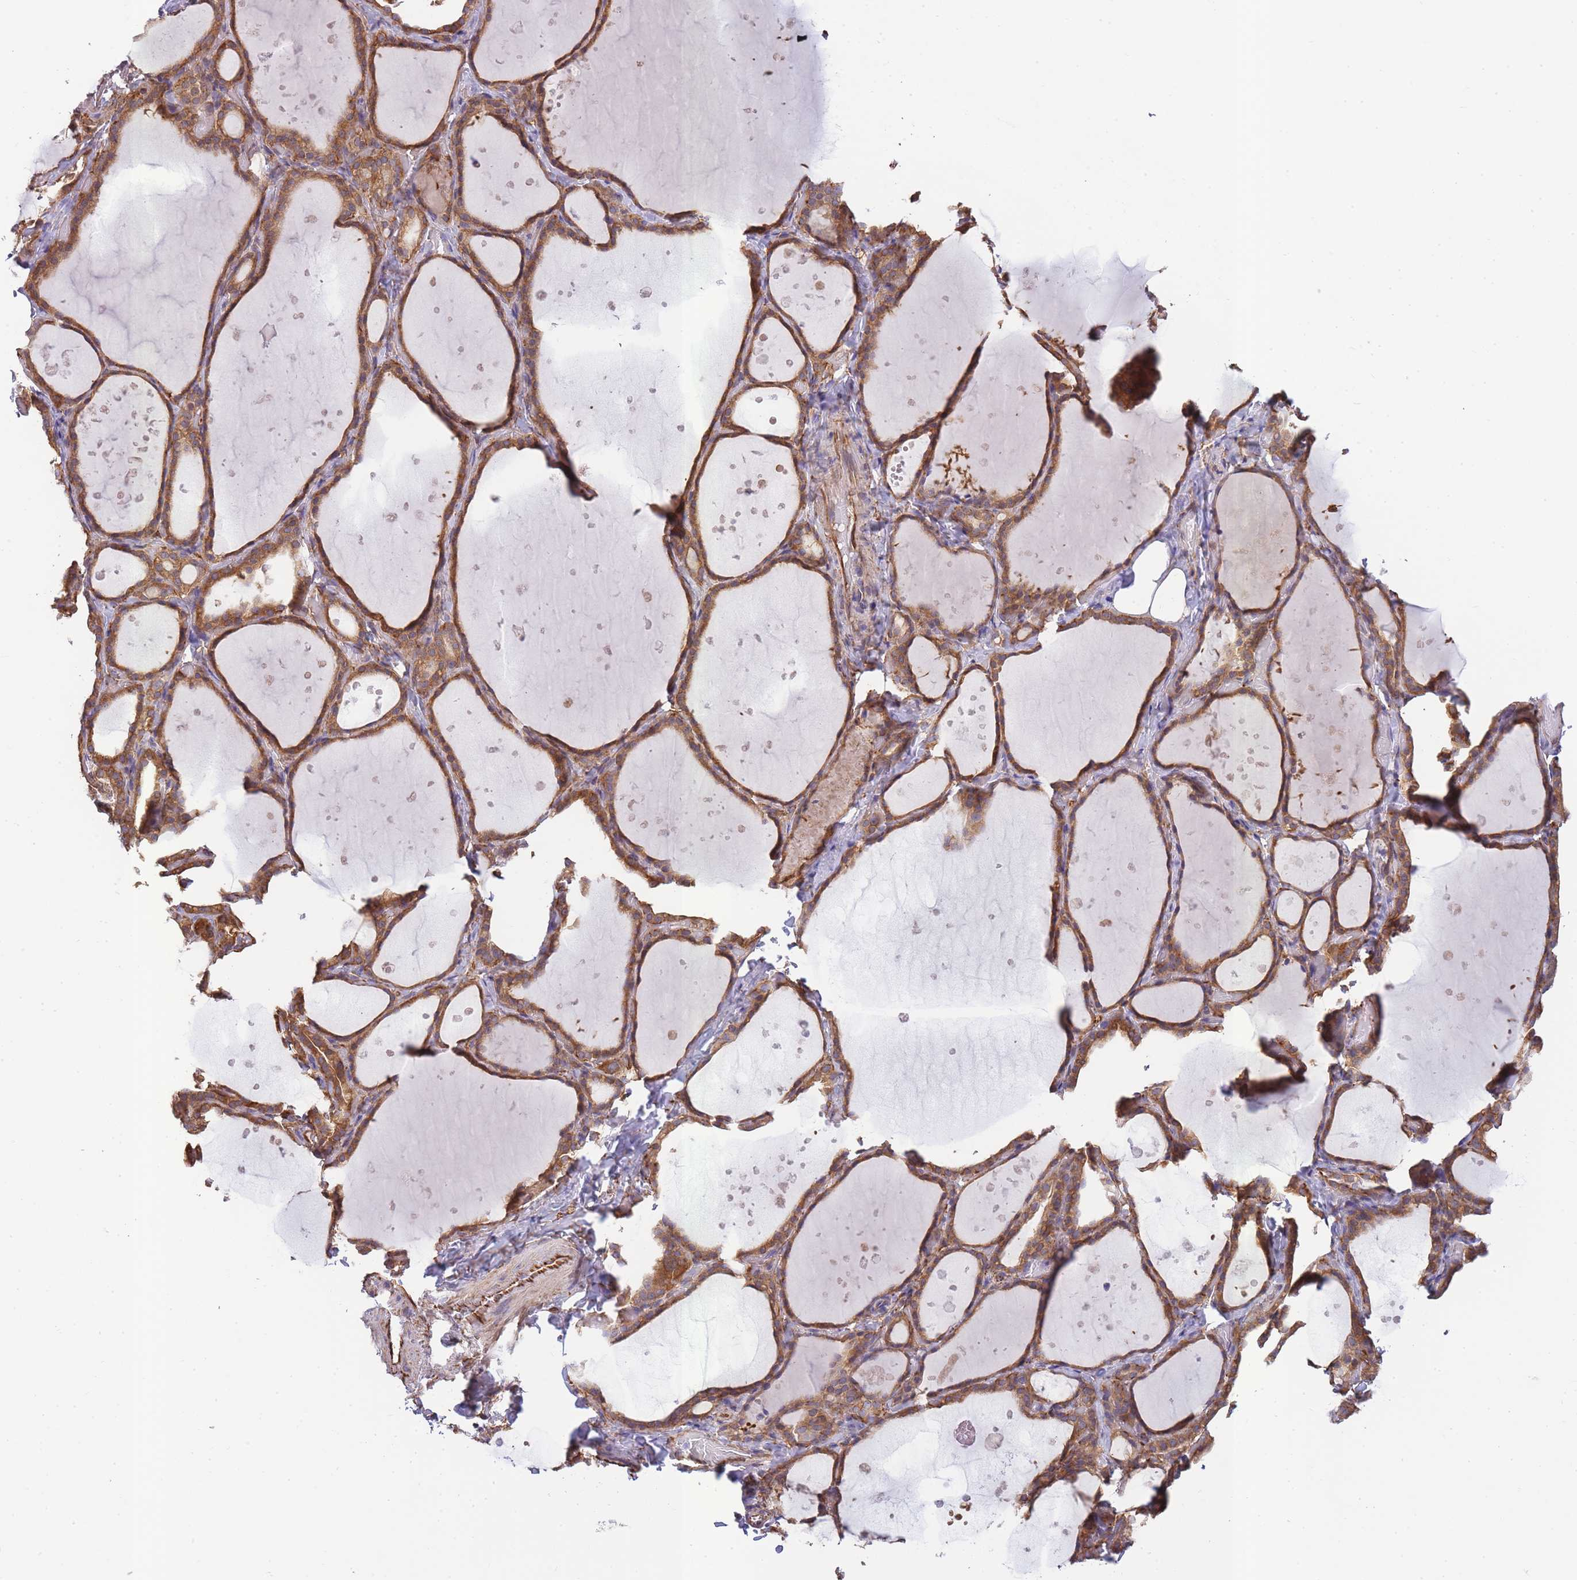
{"staining": {"intensity": "moderate", "quantity": ">75%", "location": "cytoplasmic/membranous"}, "tissue": "thyroid gland", "cell_type": "Glandular cells", "image_type": "normal", "snomed": [{"axis": "morphology", "description": "Normal tissue, NOS"}, {"axis": "topography", "description": "Thyroid gland"}], "caption": "Immunohistochemical staining of unremarkable human thyroid gland displays moderate cytoplasmic/membranous protein expression in about >75% of glandular cells.", "gene": "ECPAS", "patient": {"sex": "female", "age": 44}}